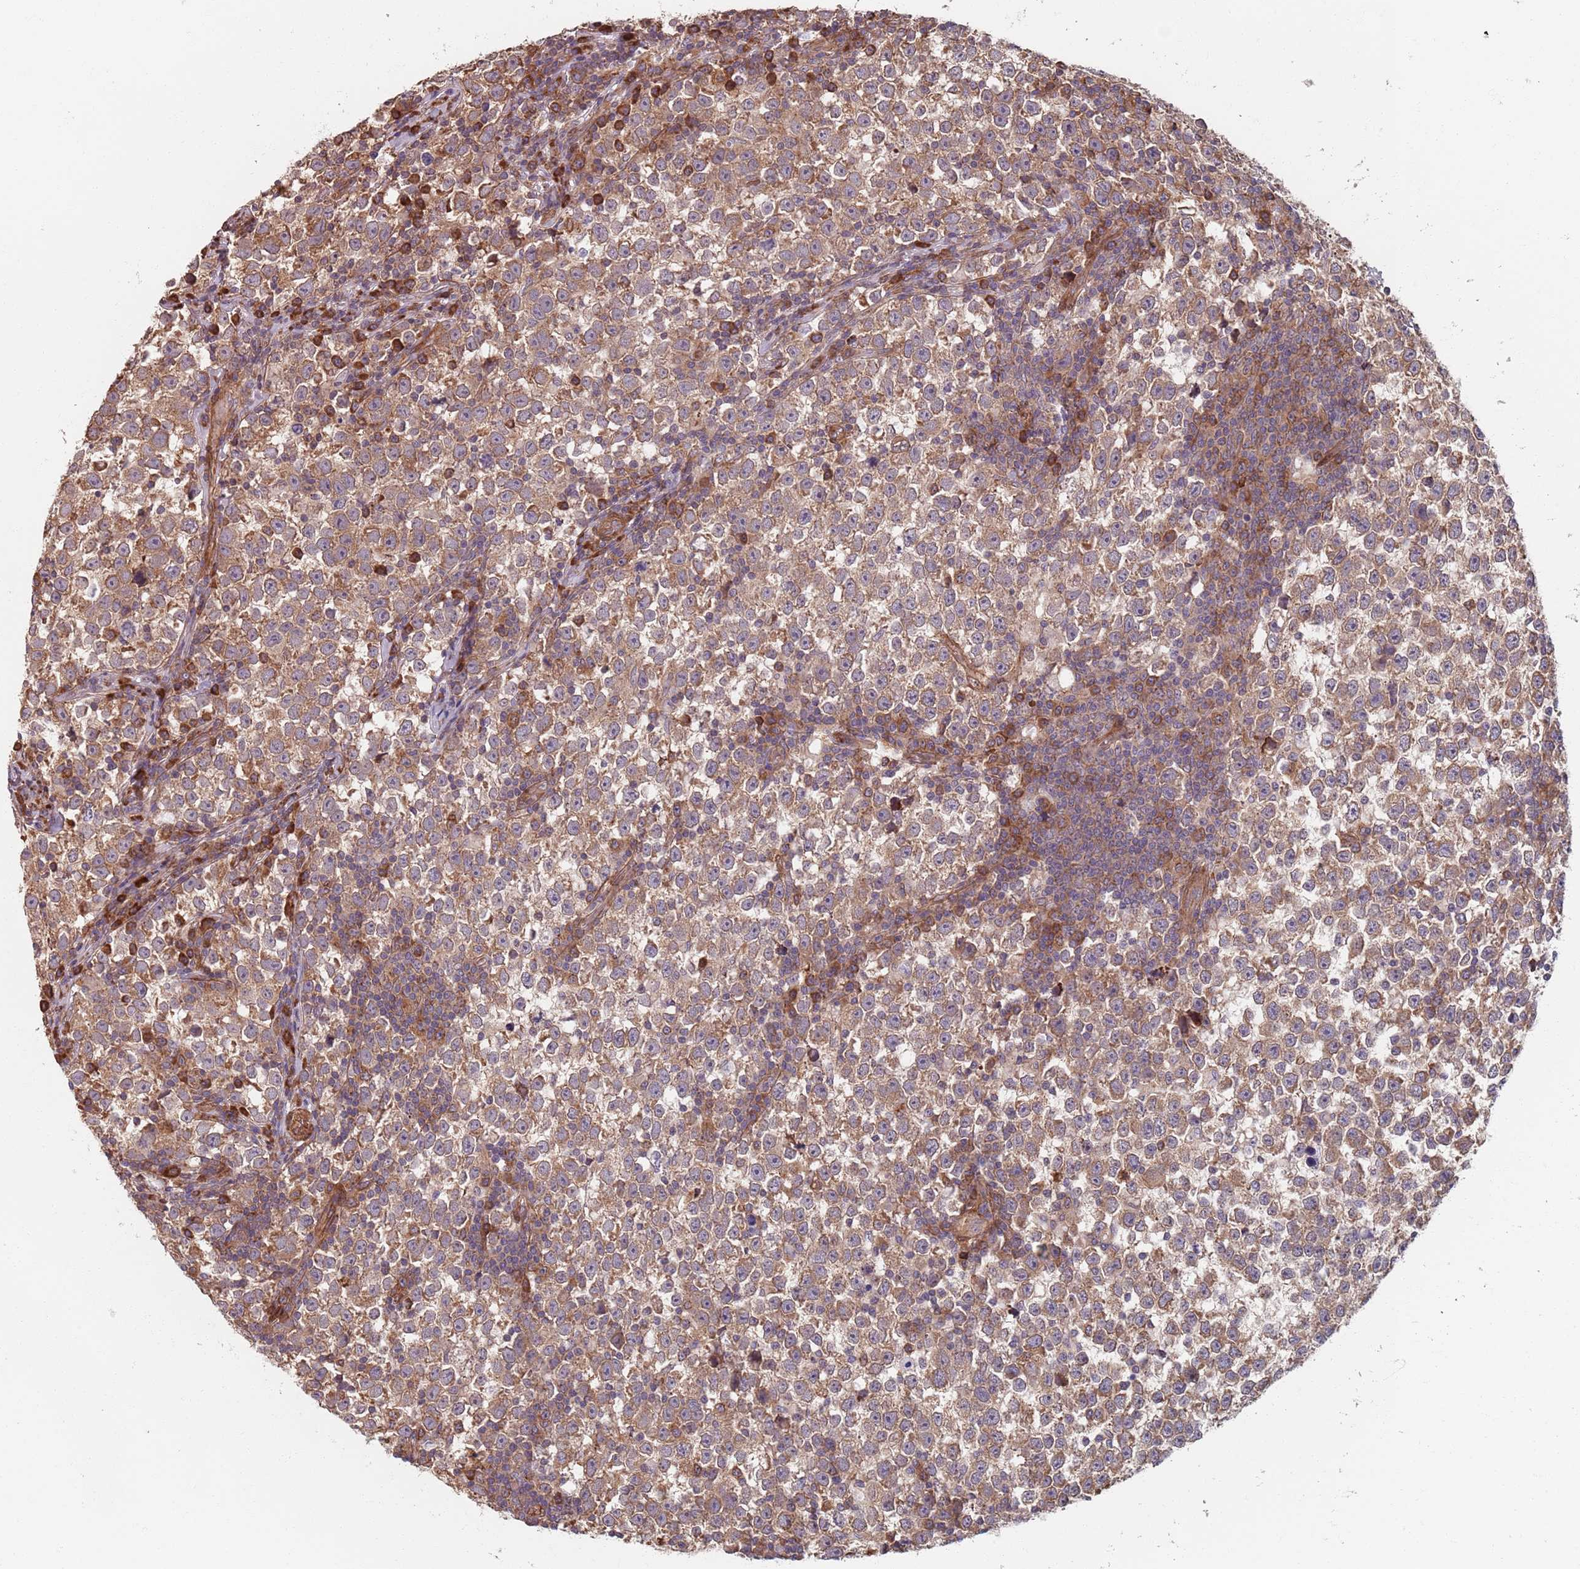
{"staining": {"intensity": "weak", "quantity": ">75%", "location": "cytoplasmic/membranous"}, "tissue": "testis cancer", "cell_type": "Tumor cells", "image_type": "cancer", "snomed": [{"axis": "morphology", "description": "Normal tissue, NOS"}, {"axis": "morphology", "description": "Seminoma, NOS"}, {"axis": "topography", "description": "Testis"}], "caption": "The immunohistochemical stain shows weak cytoplasmic/membranous expression in tumor cells of testis seminoma tissue.", "gene": "NOTCH3", "patient": {"sex": "male", "age": 43}}